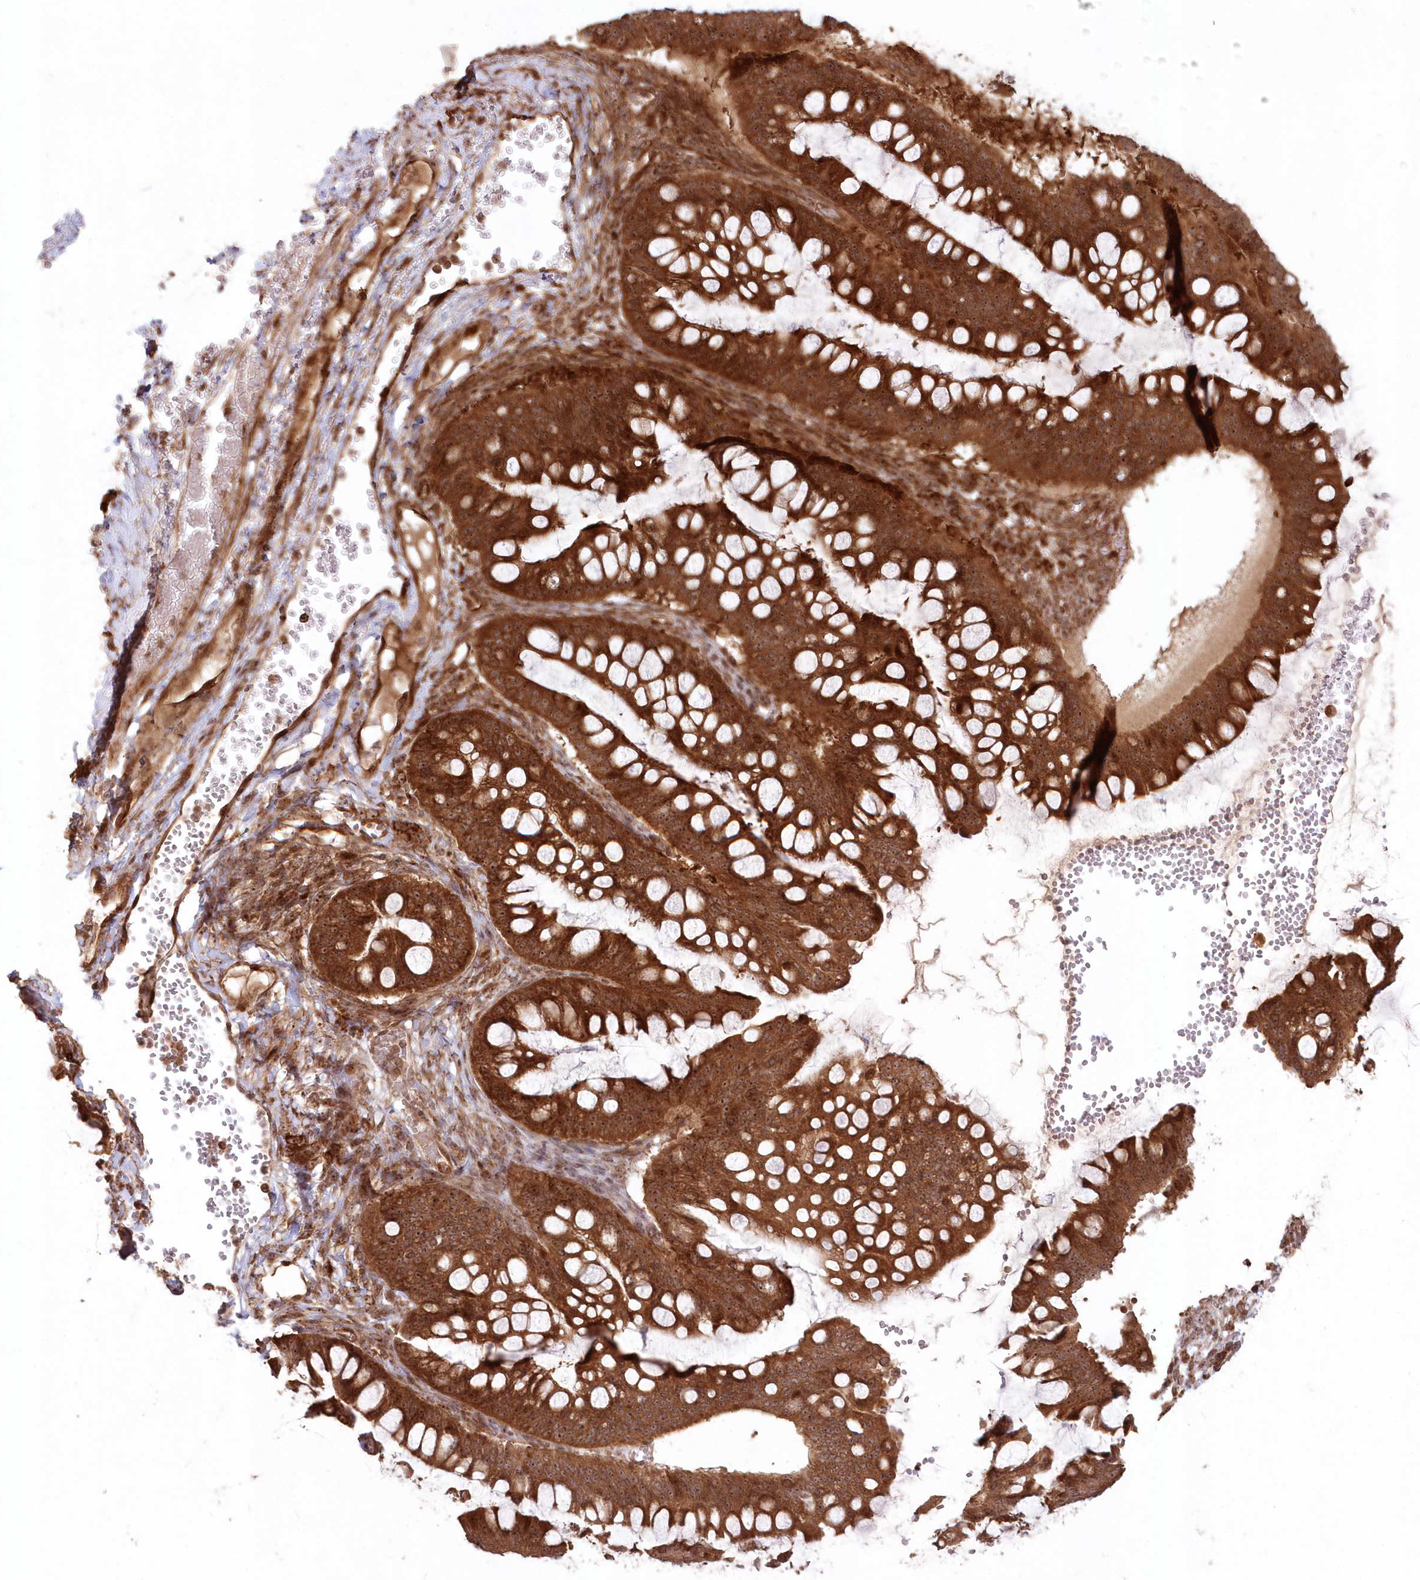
{"staining": {"intensity": "strong", "quantity": ">75%", "location": "cytoplasmic/membranous,nuclear"}, "tissue": "ovarian cancer", "cell_type": "Tumor cells", "image_type": "cancer", "snomed": [{"axis": "morphology", "description": "Cystadenocarcinoma, mucinous, NOS"}, {"axis": "topography", "description": "Ovary"}], "caption": "IHC image of neoplastic tissue: human mucinous cystadenocarcinoma (ovarian) stained using immunohistochemistry (IHC) exhibits high levels of strong protein expression localized specifically in the cytoplasmic/membranous and nuclear of tumor cells, appearing as a cytoplasmic/membranous and nuclear brown color.", "gene": "SERINC1", "patient": {"sex": "female", "age": 73}}